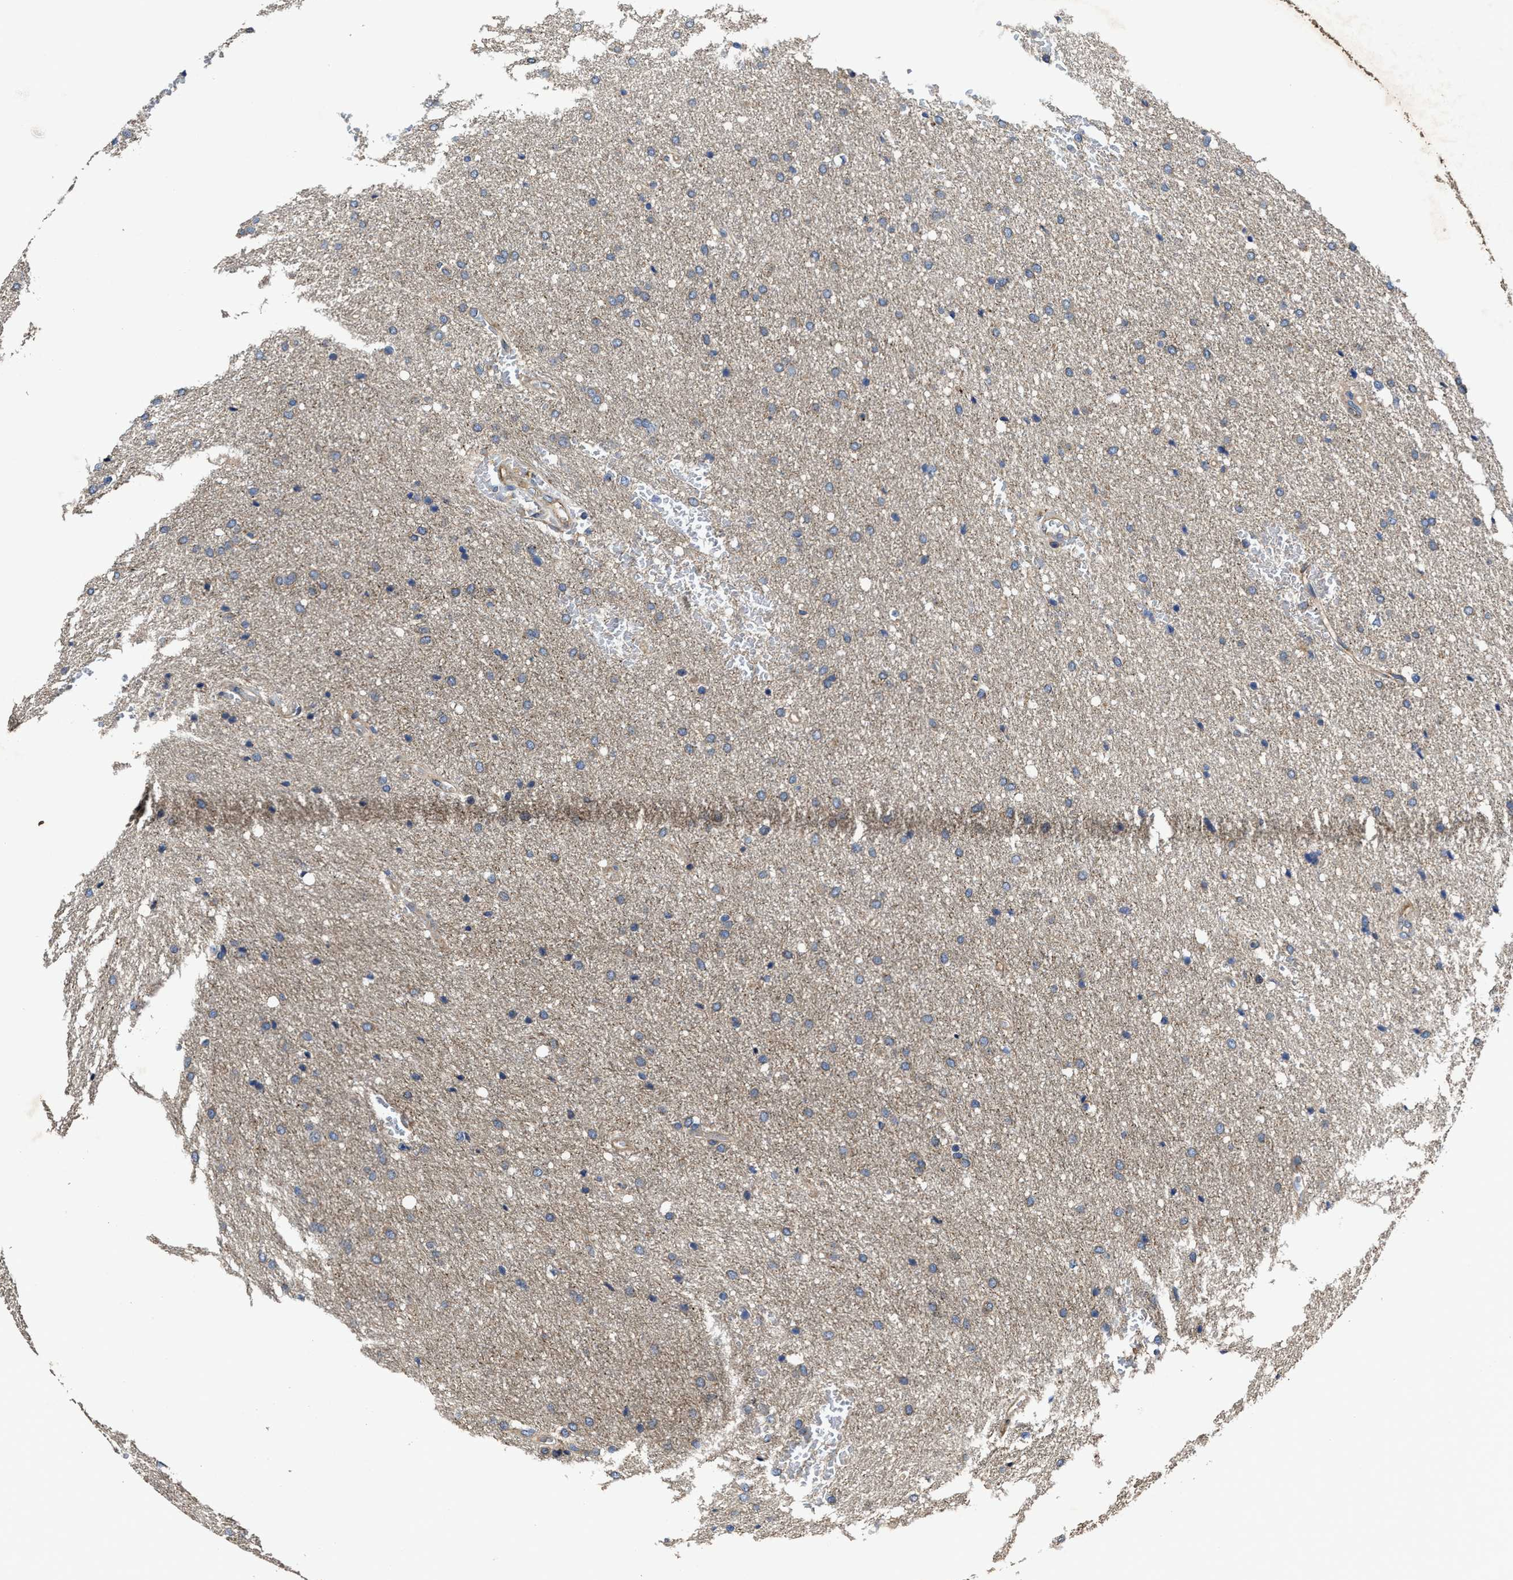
{"staining": {"intensity": "negative", "quantity": "none", "location": "none"}, "tissue": "glioma", "cell_type": "Tumor cells", "image_type": "cancer", "snomed": [{"axis": "morphology", "description": "Glioma, malignant, Low grade"}, {"axis": "topography", "description": "Brain"}], "caption": "This is an IHC histopathology image of human low-grade glioma (malignant). There is no staining in tumor cells.", "gene": "PTAR1", "patient": {"sex": "female", "age": 37}}